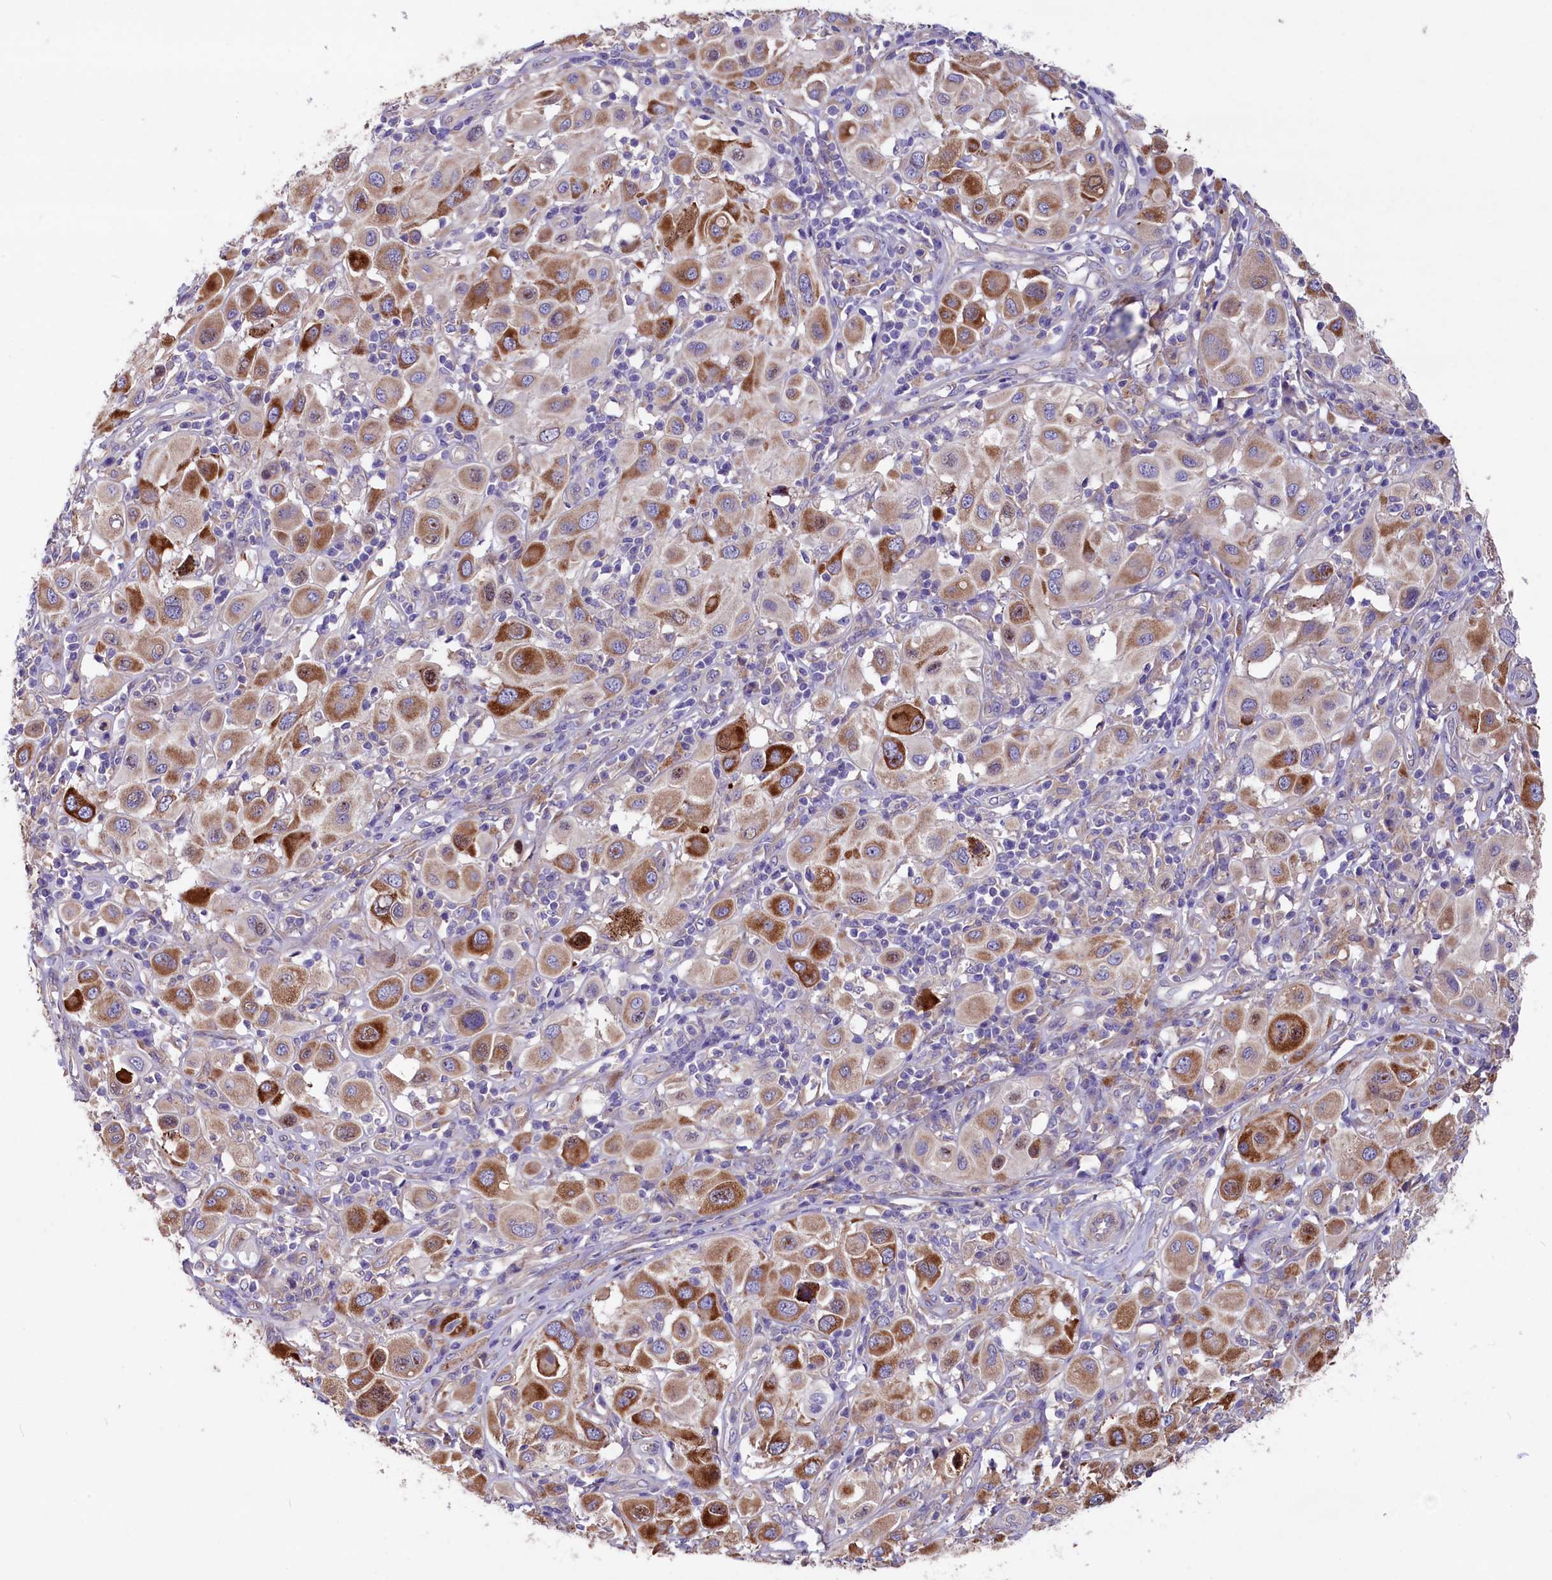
{"staining": {"intensity": "strong", "quantity": "<25%", "location": "cytoplasmic/membranous"}, "tissue": "melanoma", "cell_type": "Tumor cells", "image_type": "cancer", "snomed": [{"axis": "morphology", "description": "Malignant melanoma, Metastatic site"}, {"axis": "topography", "description": "Skin"}], "caption": "DAB immunohistochemical staining of human malignant melanoma (metastatic site) reveals strong cytoplasmic/membranous protein positivity in approximately <25% of tumor cells.", "gene": "GPR108", "patient": {"sex": "male", "age": 41}}